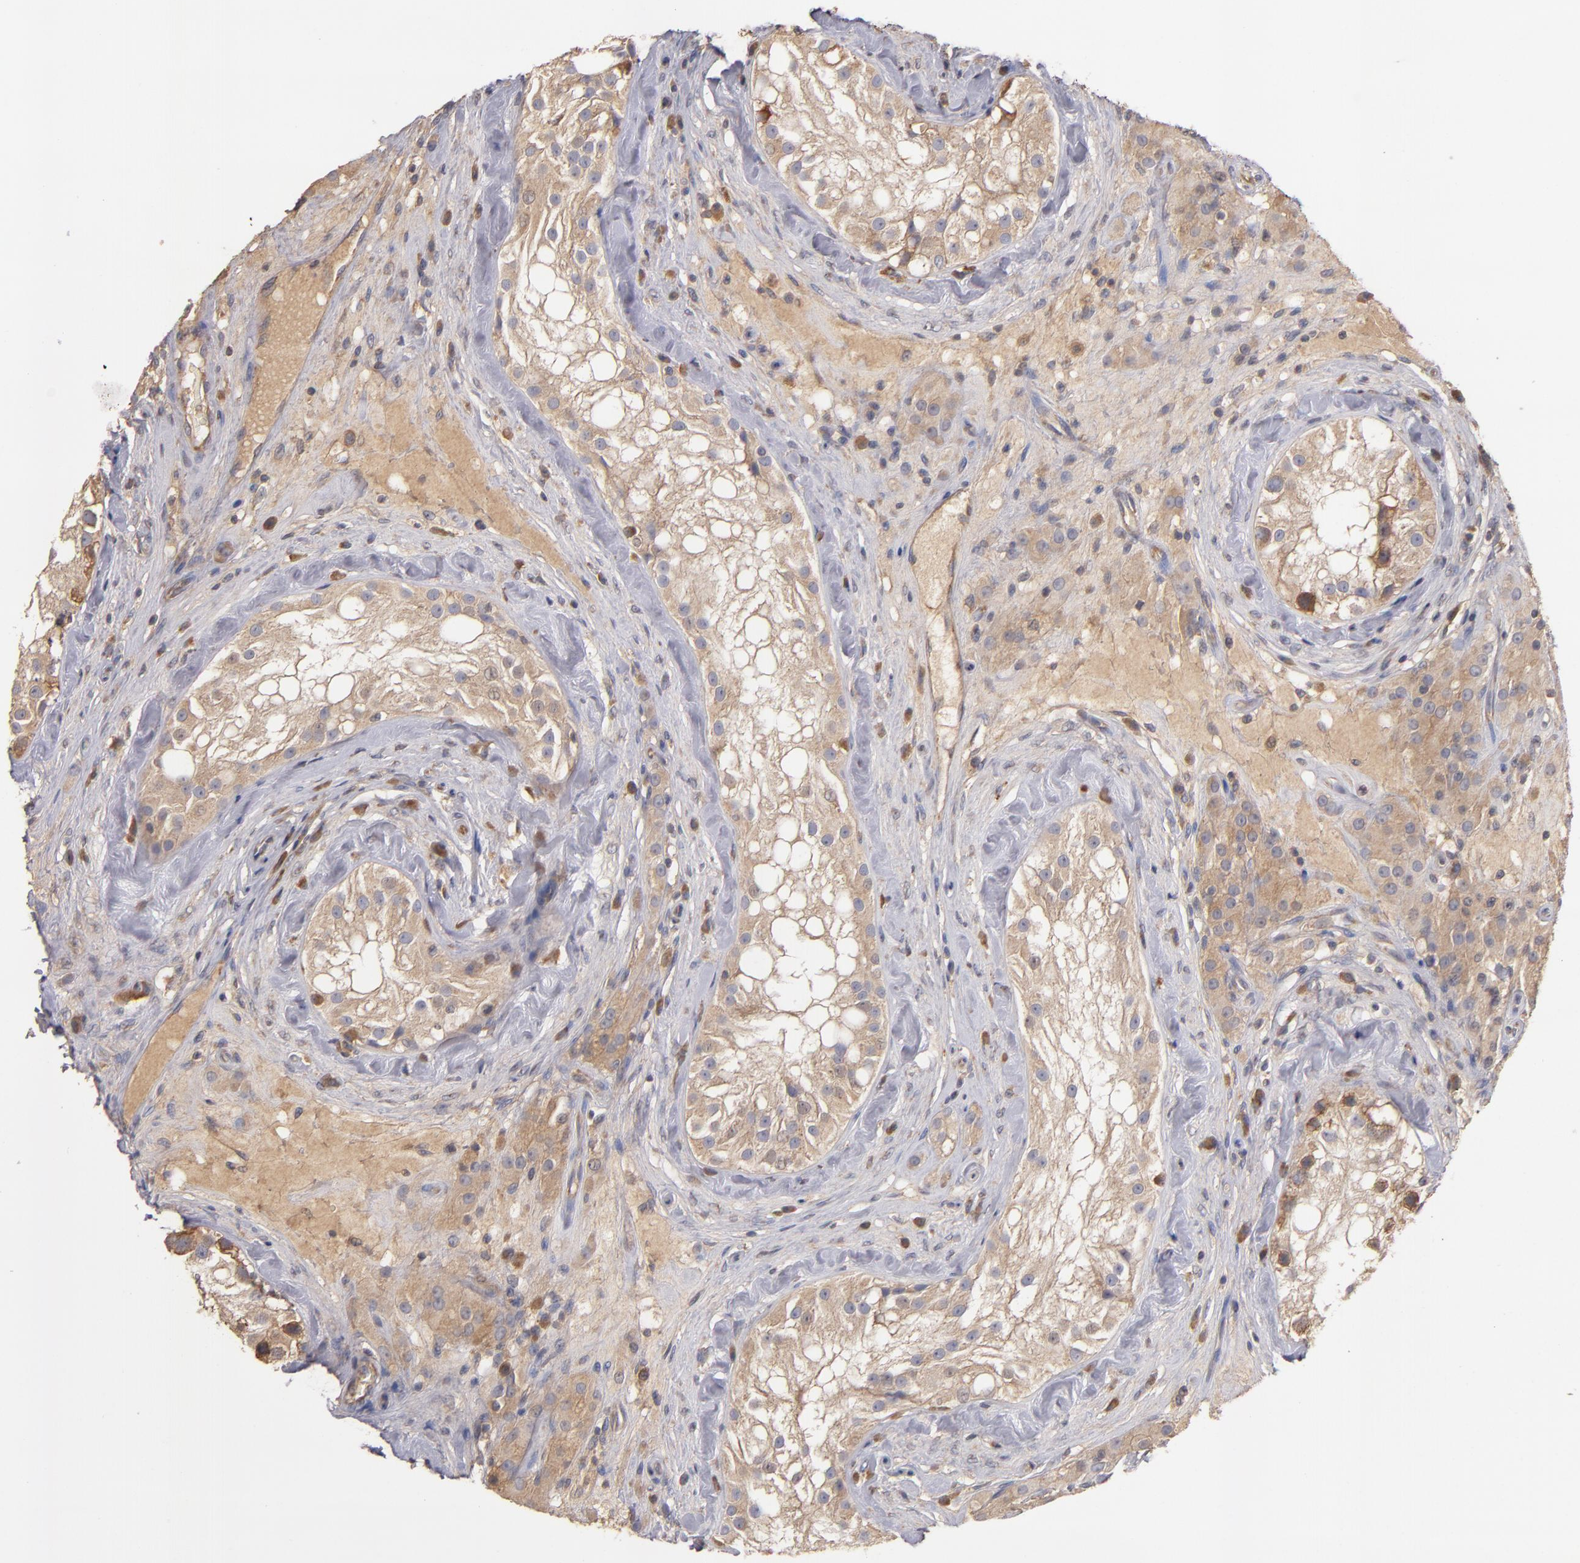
{"staining": {"intensity": "moderate", "quantity": "25%-75%", "location": "cytoplasmic/membranous"}, "tissue": "testis", "cell_type": "Cells in seminiferous ducts", "image_type": "normal", "snomed": [{"axis": "morphology", "description": "Normal tissue, NOS"}, {"axis": "topography", "description": "Testis"}], "caption": "There is medium levels of moderate cytoplasmic/membranous expression in cells in seminiferous ducts of unremarkable testis, as demonstrated by immunohistochemical staining (brown color).", "gene": "UPF3B", "patient": {"sex": "male", "age": 46}}